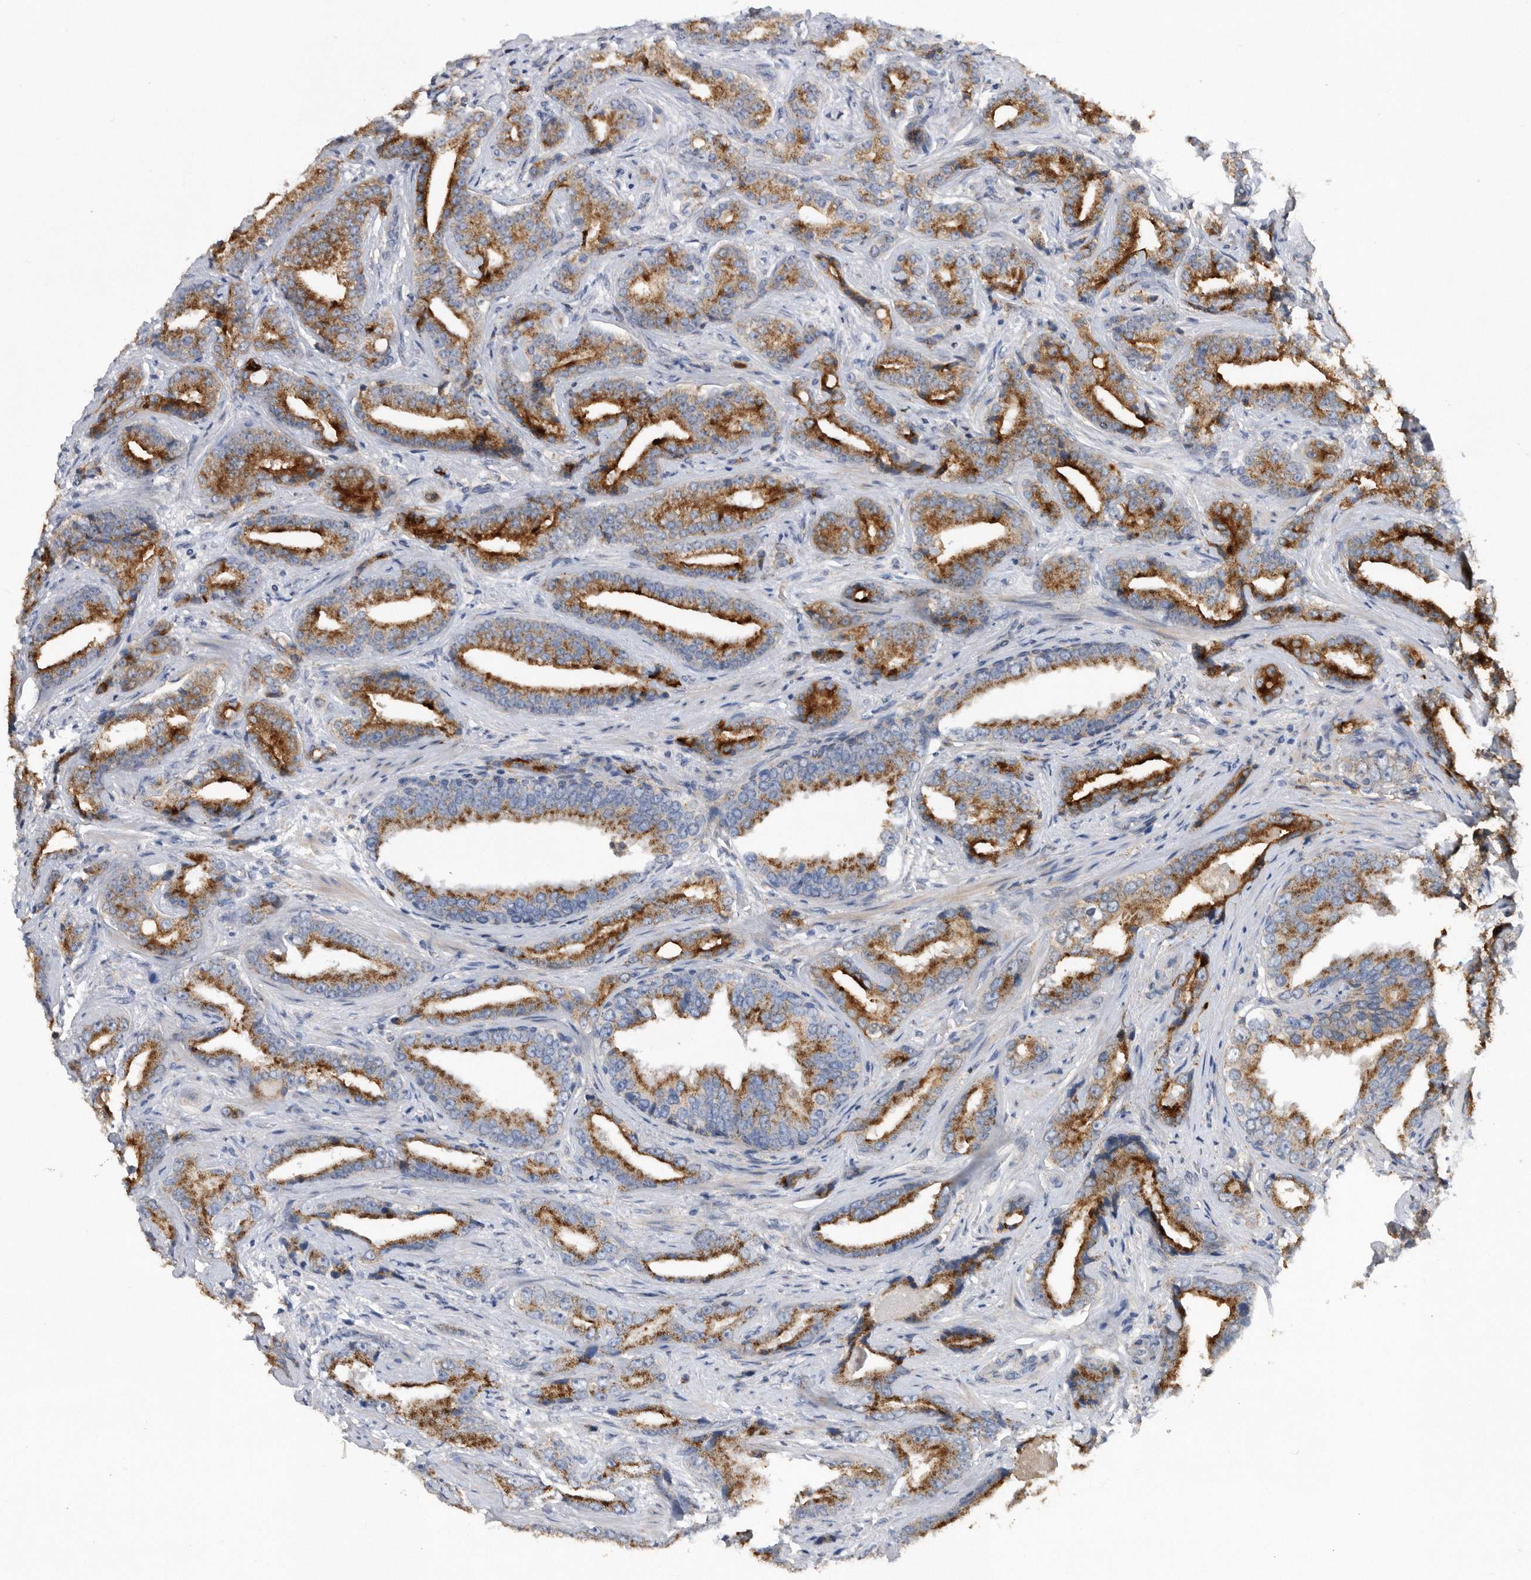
{"staining": {"intensity": "strong", "quantity": ">75%", "location": "cytoplasmic/membranous"}, "tissue": "prostate cancer", "cell_type": "Tumor cells", "image_type": "cancer", "snomed": [{"axis": "morphology", "description": "Adenocarcinoma, Low grade"}, {"axis": "topography", "description": "Prostate"}], "caption": "Immunohistochemistry of prostate low-grade adenocarcinoma shows high levels of strong cytoplasmic/membranous positivity in about >75% of tumor cells.", "gene": "CRISPLD2", "patient": {"sex": "male", "age": 67}}